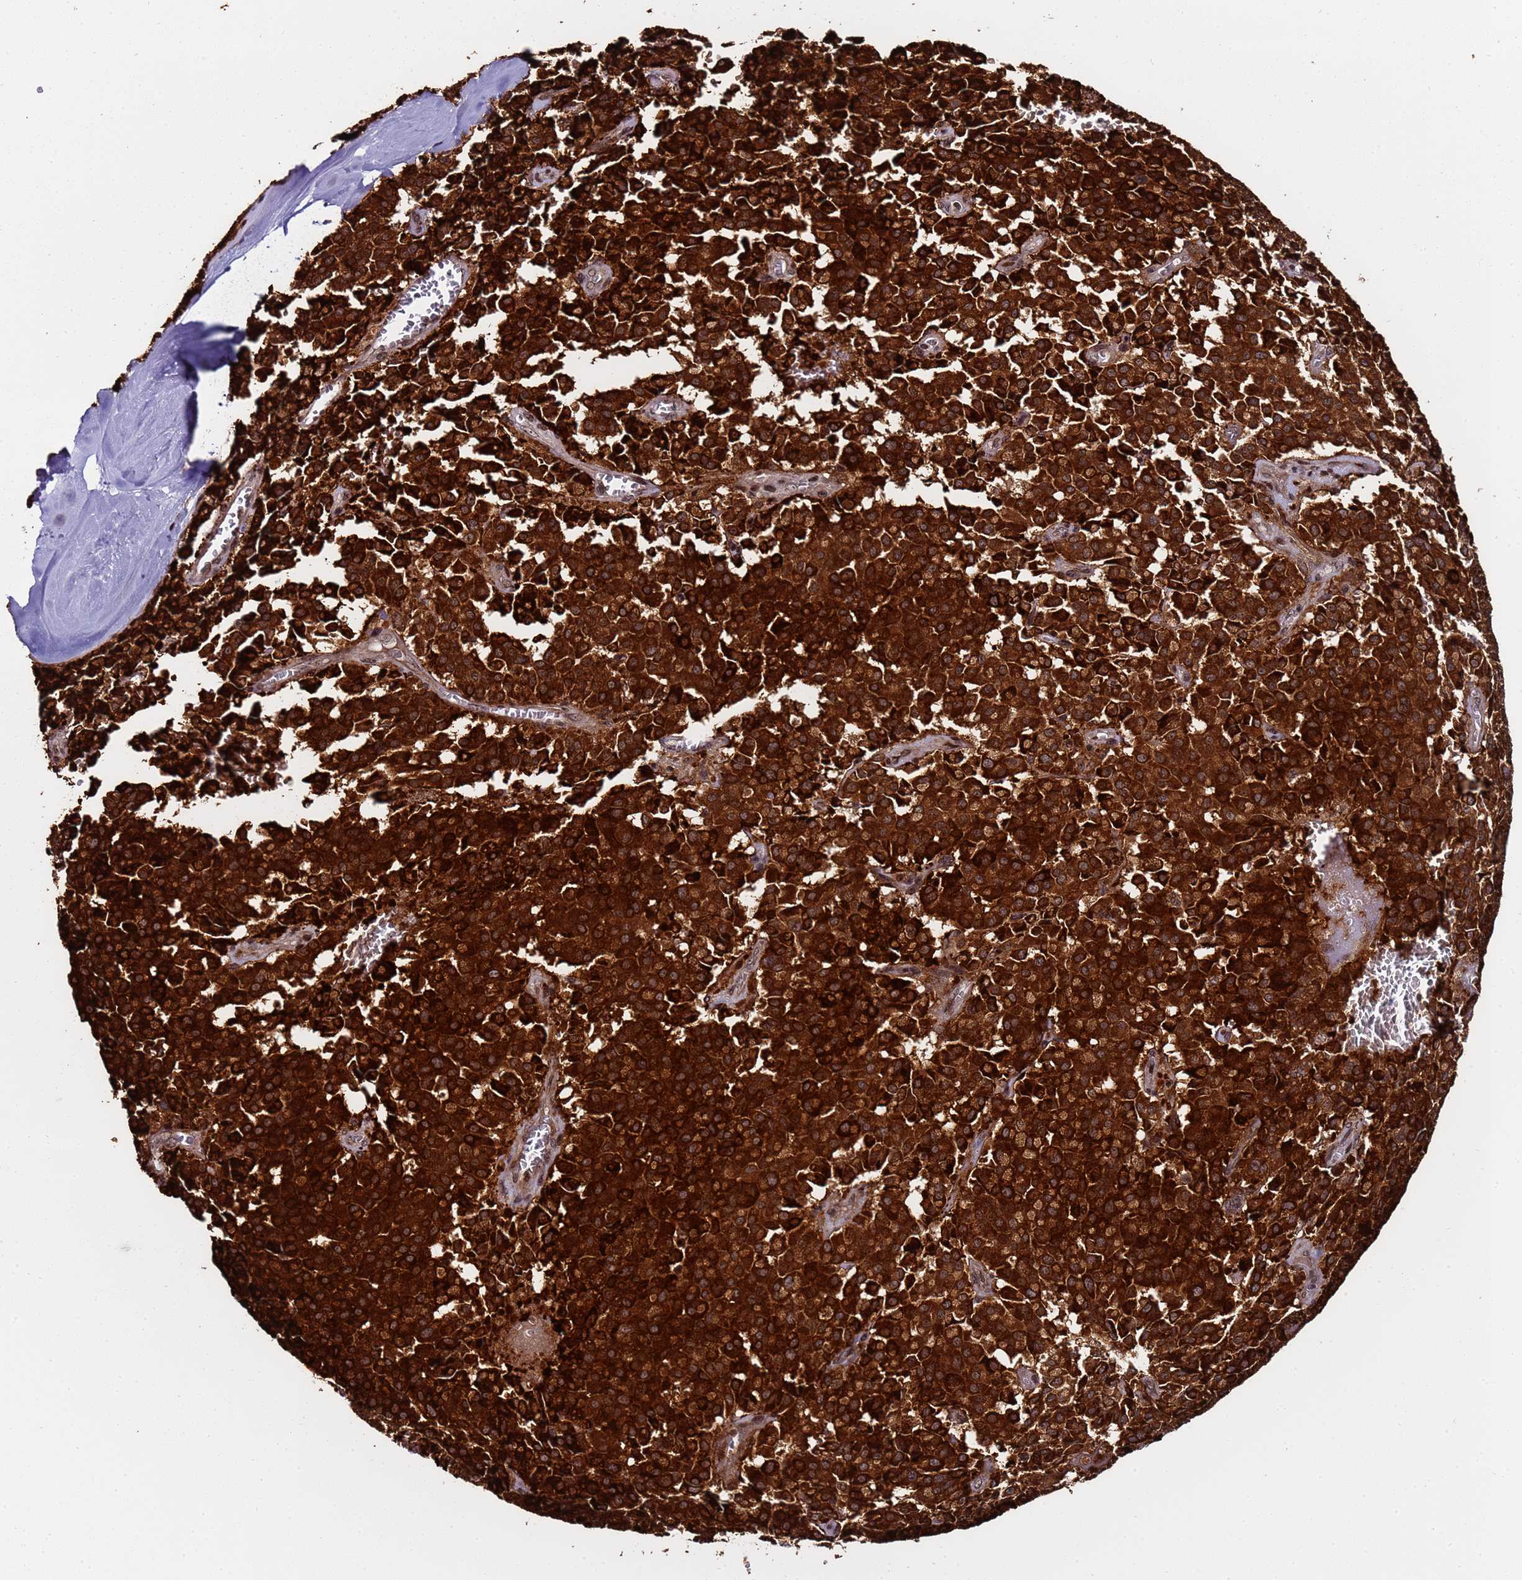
{"staining": {"intensity": "strong", "quantity": ">75%", "location": "cytoplasmic/membranous,nuclear"}, "tissue": "pancreatic cancer", "cell_type": "Tumor cells", "image_type": "cancer", "snomed": [{"axis": "morphology", "description": "Adenocarcinoma, NOS"}, {"axis": "topography", "description": "Pancreas"}], "caption": "Pancreatic cancer (adenocarcinoma) stained with a protein marker displays strong staining in tumor cells.", "gene": "PPM1H", "patient": {"sex": "male", "age": 65}}